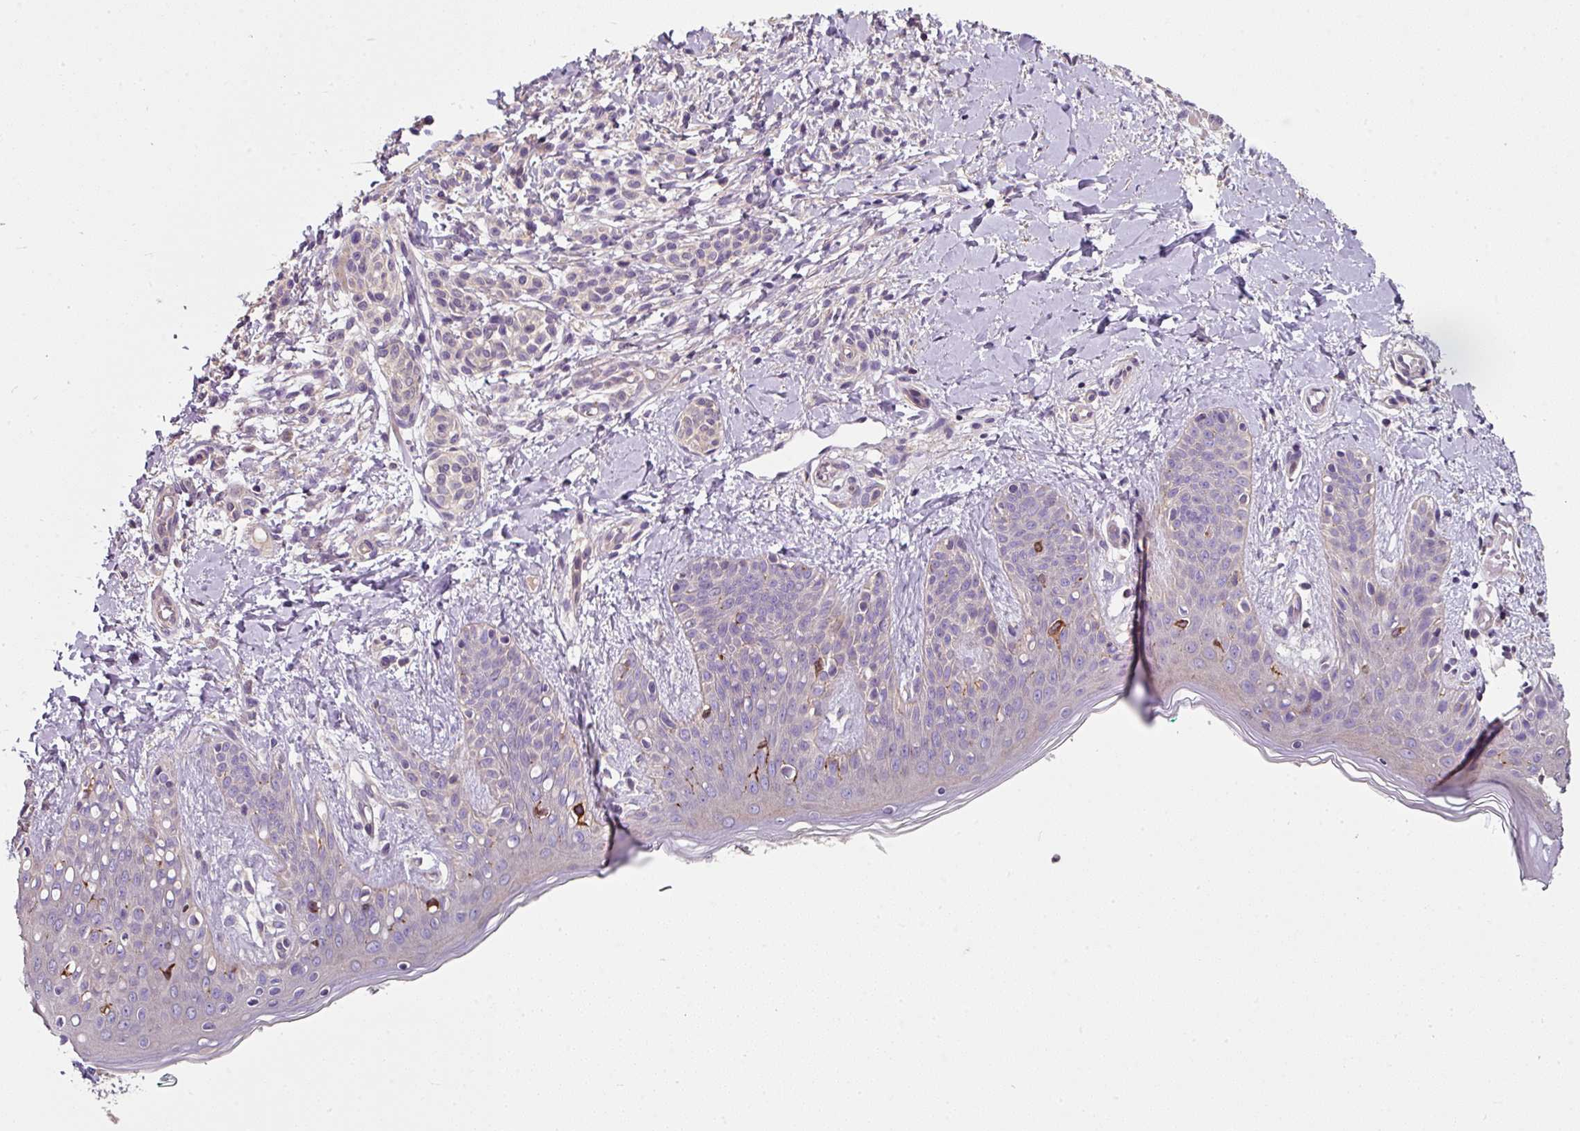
{"staining": {"intensity": "negative", "quantity": "none", "location": "none"}, "tissue": "skin", "cell_type": "Fibroblasts", "image_type": "normal", "snomed": [{"axis": "morphology", "description": "Normal tissue, NOS"}, {"axis": "topography", "description": "Skin"}], "caption": "Benign skin was stained to show a protein in brown. There is no significant positivity in fibroblasts. (DAB immunohistochemistry visualized using brightfield microscopy, high magnification).", "gene": "C4orf48", "patient": {"sex": "male", "age": 16}}